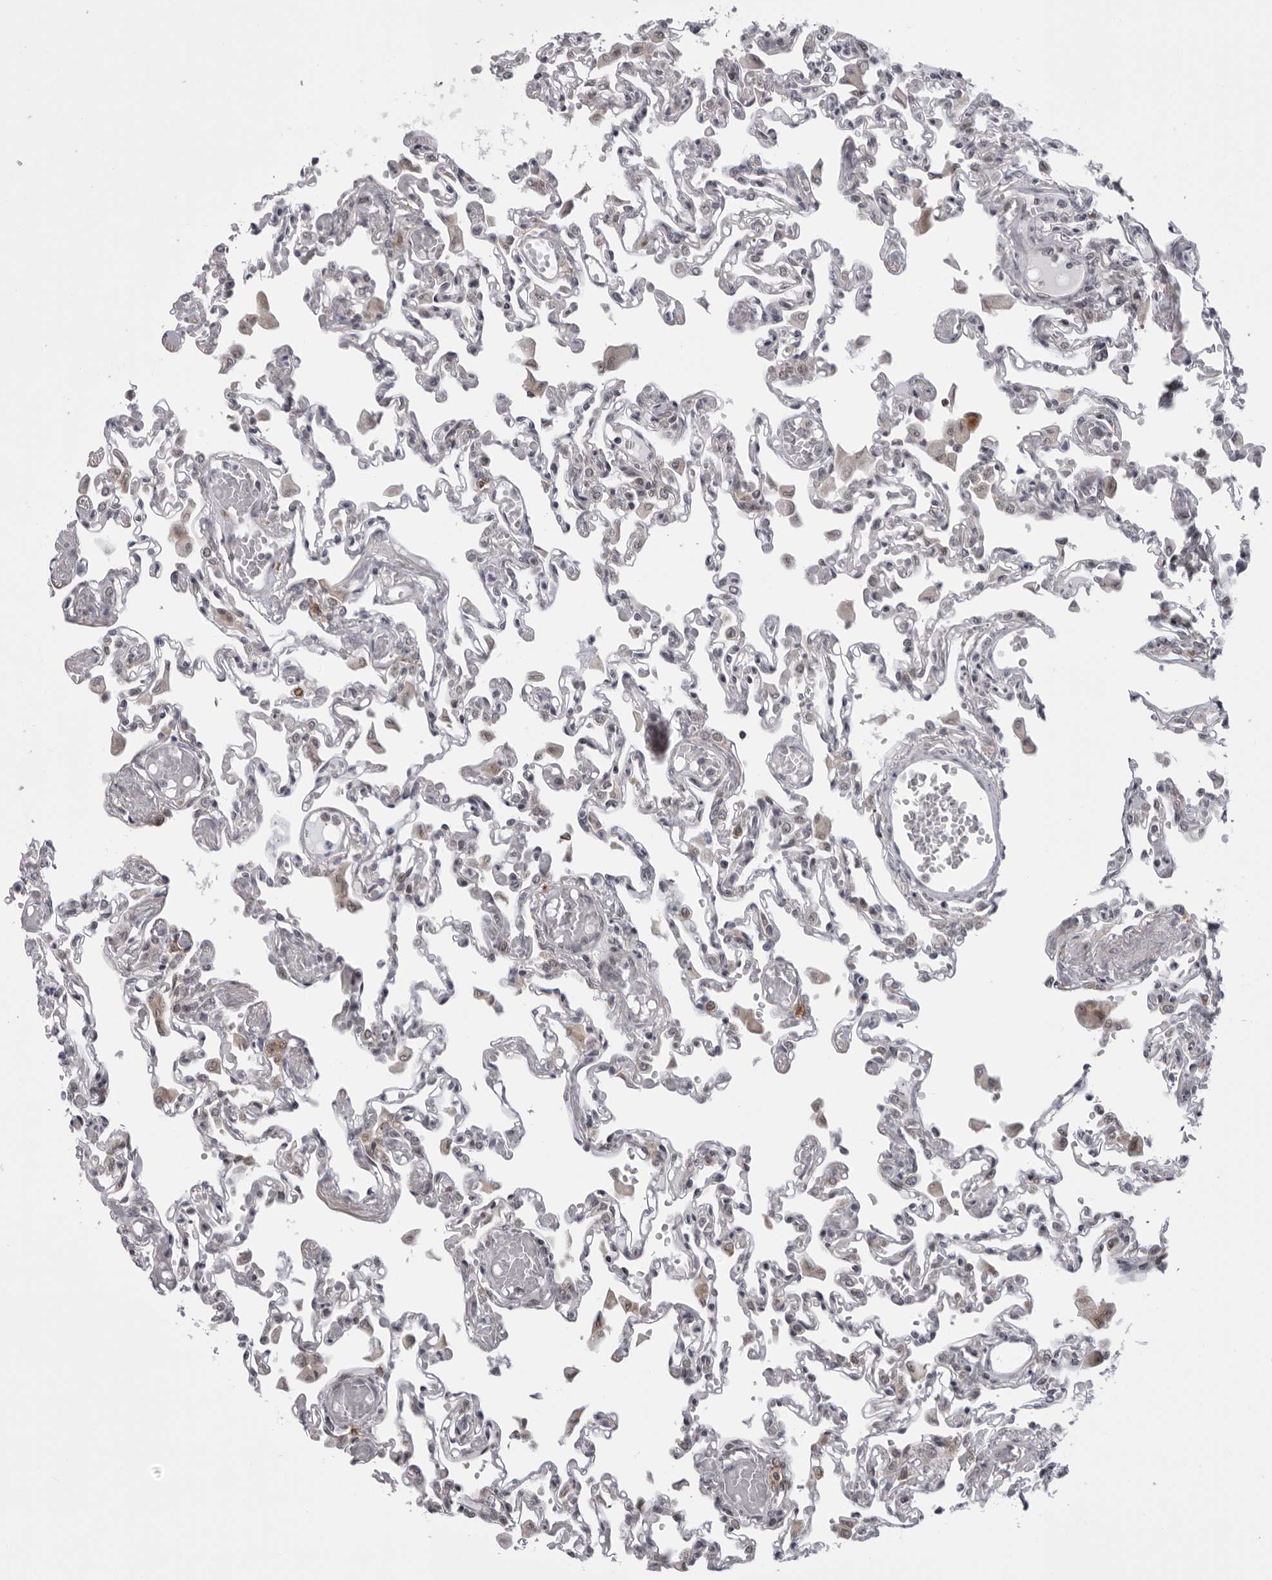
{"staining": {"intensity": "negative", "quantity": "none", "location": "none"}, "tissue": "lung", "cell_type": "Alveolar cells", "image_type": "normal", "snomed": [{"axis": "morphology", "description": "Normal tissue, NOS"}, {"axis": "topography", "description": "Bronchus"}, {"axis": "topography", "description": "Lung"}], "caption": "Human lung stained for a protein using IHC shows no positivity in alveolar cells.", "gene": "GCSAML", "patient": {"sex": "female", "age": 49}}